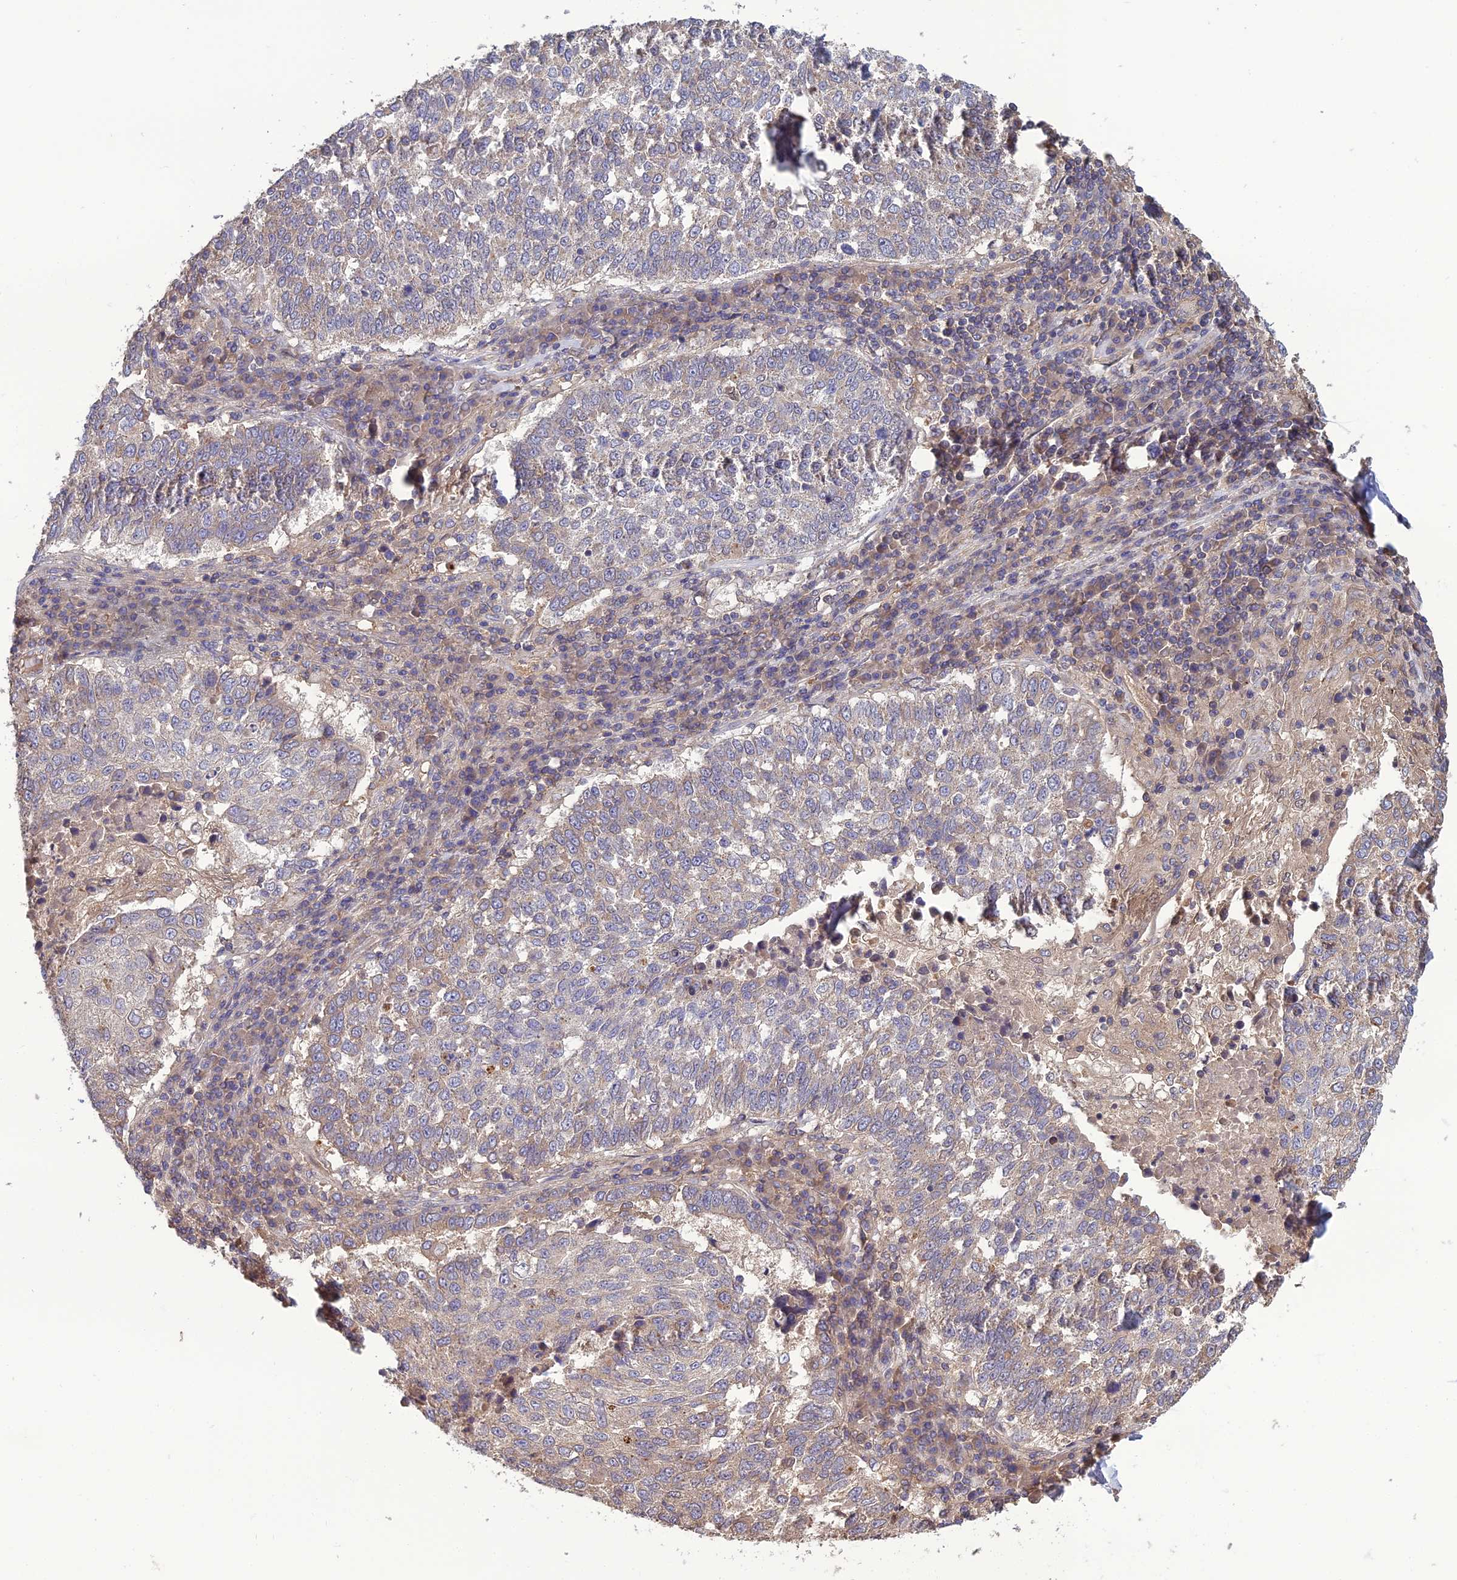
{"staining": {"intensity": "negative", "quantity": "none", "location": "none"}, "tissue": "lung cancer", "cell_type": "Tumor cells", "image_type": "cancer", "snomed": [{"axis": "morphology", "description": "Squamous cell carcinoma, NOS"}, {"axis": "topography", "description": "Lung"}], "caption": "The histopathology image demonstrates no significant expression in tumor cells of lung cancer (squamous cell carcinoma). Brightfield microscopy of immunohistochemistry (IHC) stained with DAB (brown) and hematoxylin (blue), captured at high magnification.", "gene": "GALR2", "patient": {"sex": "male", "age": 73}}